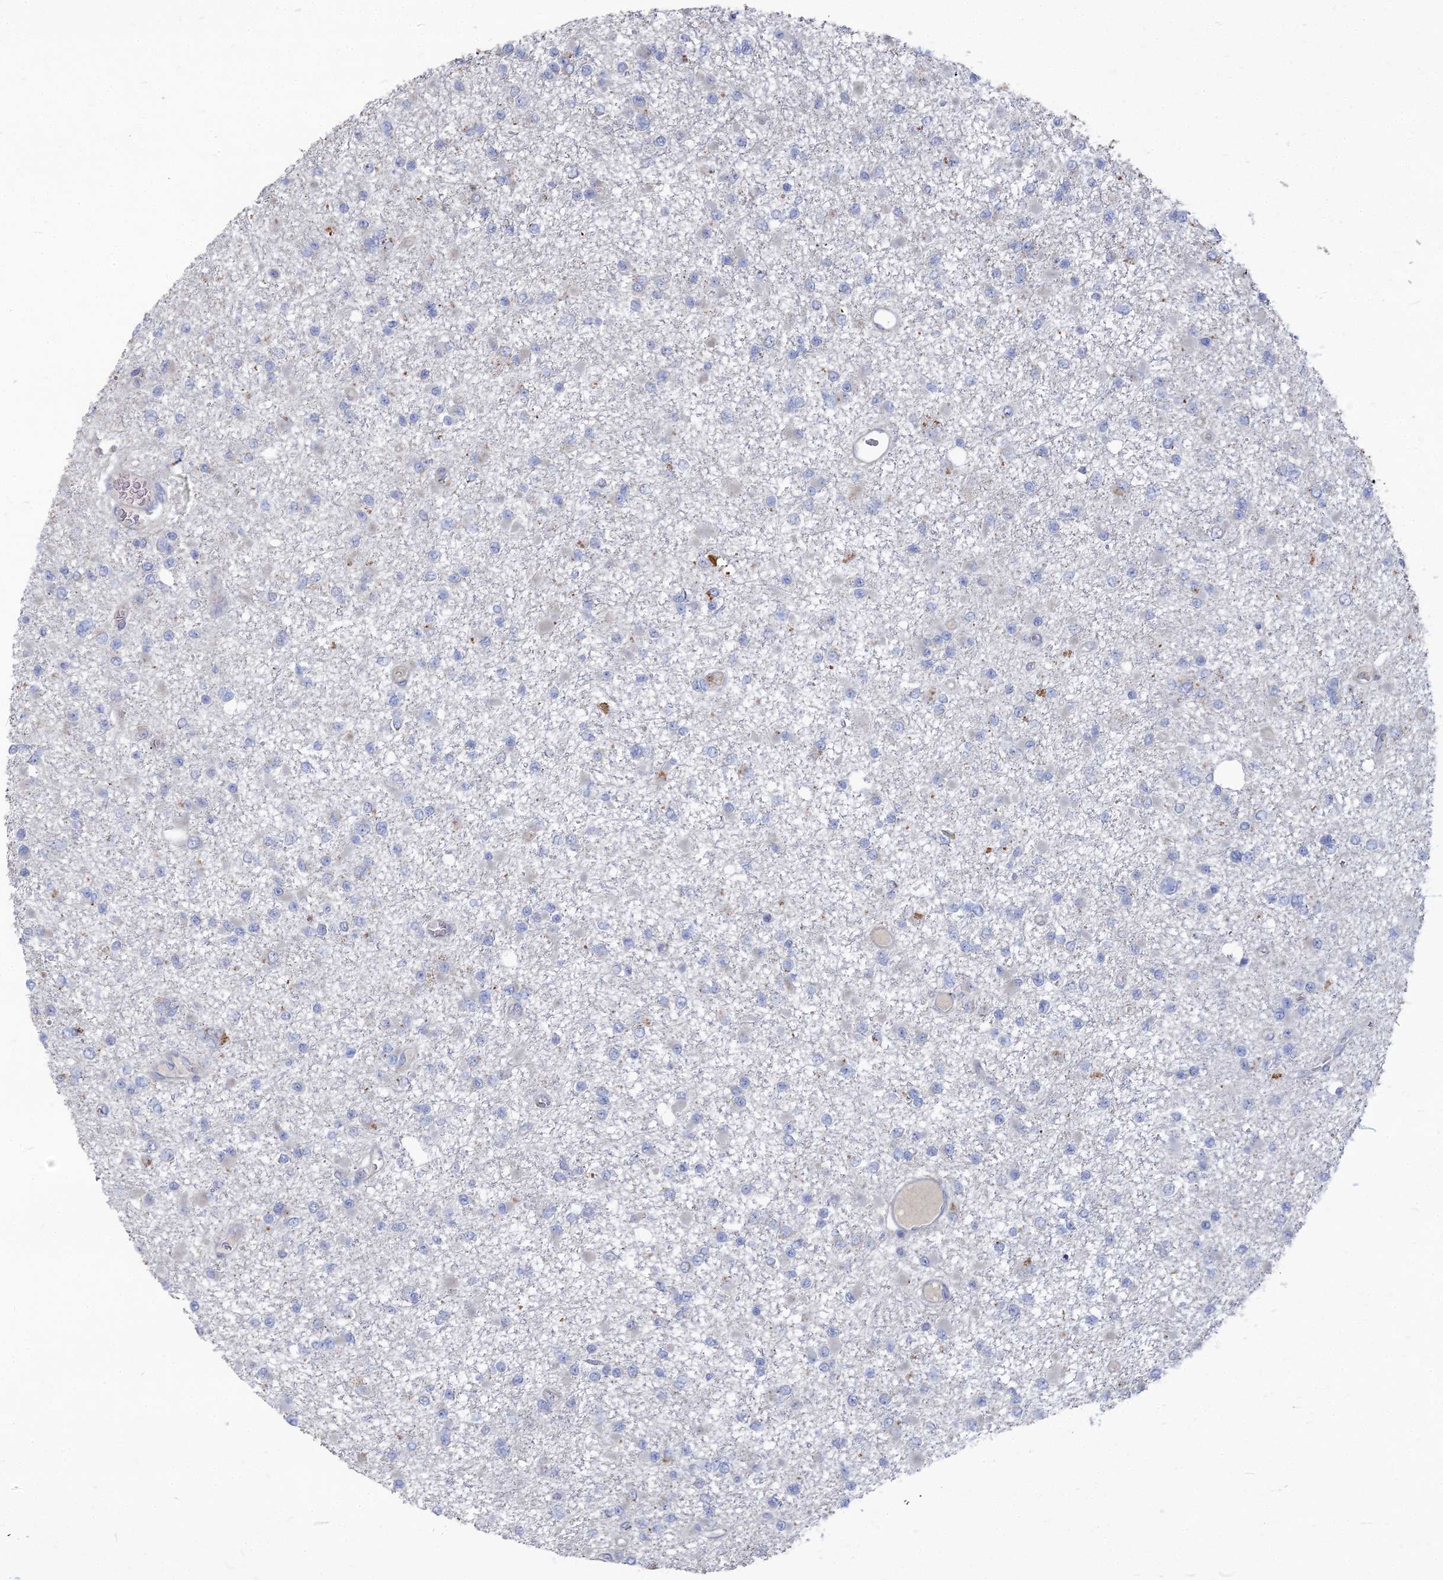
{"staining": {"intensity": "negative", "quantity": "none", "location": "none"}, "tissue": "glioma", "cell_type": "Tumor cells", "image_type": "cancer", "snomed": [{"axis": "morphology", "description": "Glioma, malignant, Low grade"}, {"axis": "topography", "description": "Brain"}], "caption": "Glioma stained for a protein using immunohistochemistry (IHC) demonstrates no staining tumor cells.", "gene": "TMEM128", "patient": {"sex": "female", "age": 22}}